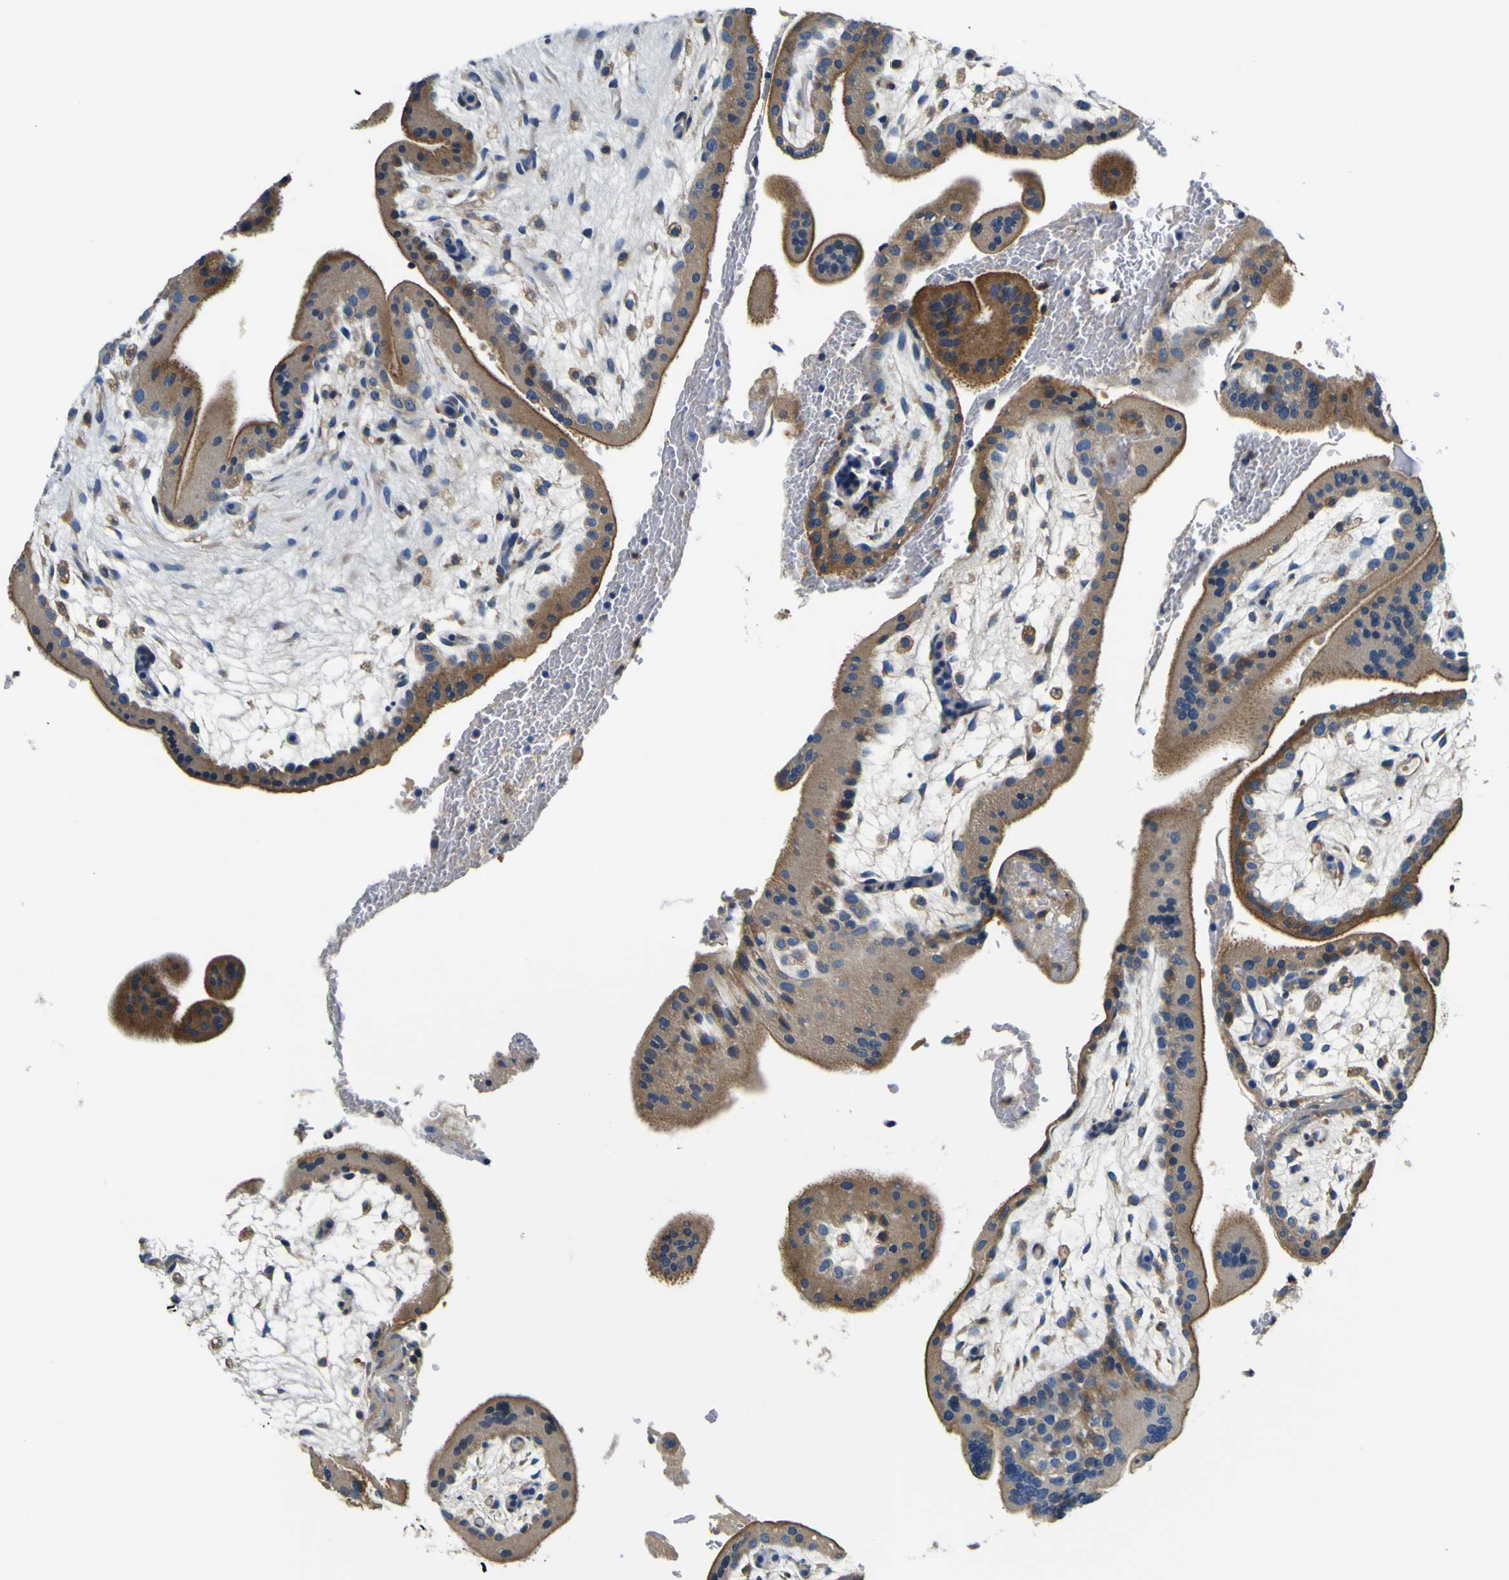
{"staining": {"intensity": "moderate", "quantity": ">75%", "location": "cytoplasmic/membranous"}, "tissue": "placenta", "cell_type": "Trophoblastic cells", "image_type": "normal", "snomed": [{"axis": "morphology", "description": "Normal tissue, NOS"}, {"axis": "topography", "description": "Placenta"}], "caption": "A brown stain highlights moderate cytoplasmic/membranous expression of a protein in trophoblastic cells of benign human placenta. (brown staining indicates protein expression, while blue staining denotes nuclei).", "gene": "CLSTN1", "patient": {"sex": "female", "age": 35}}